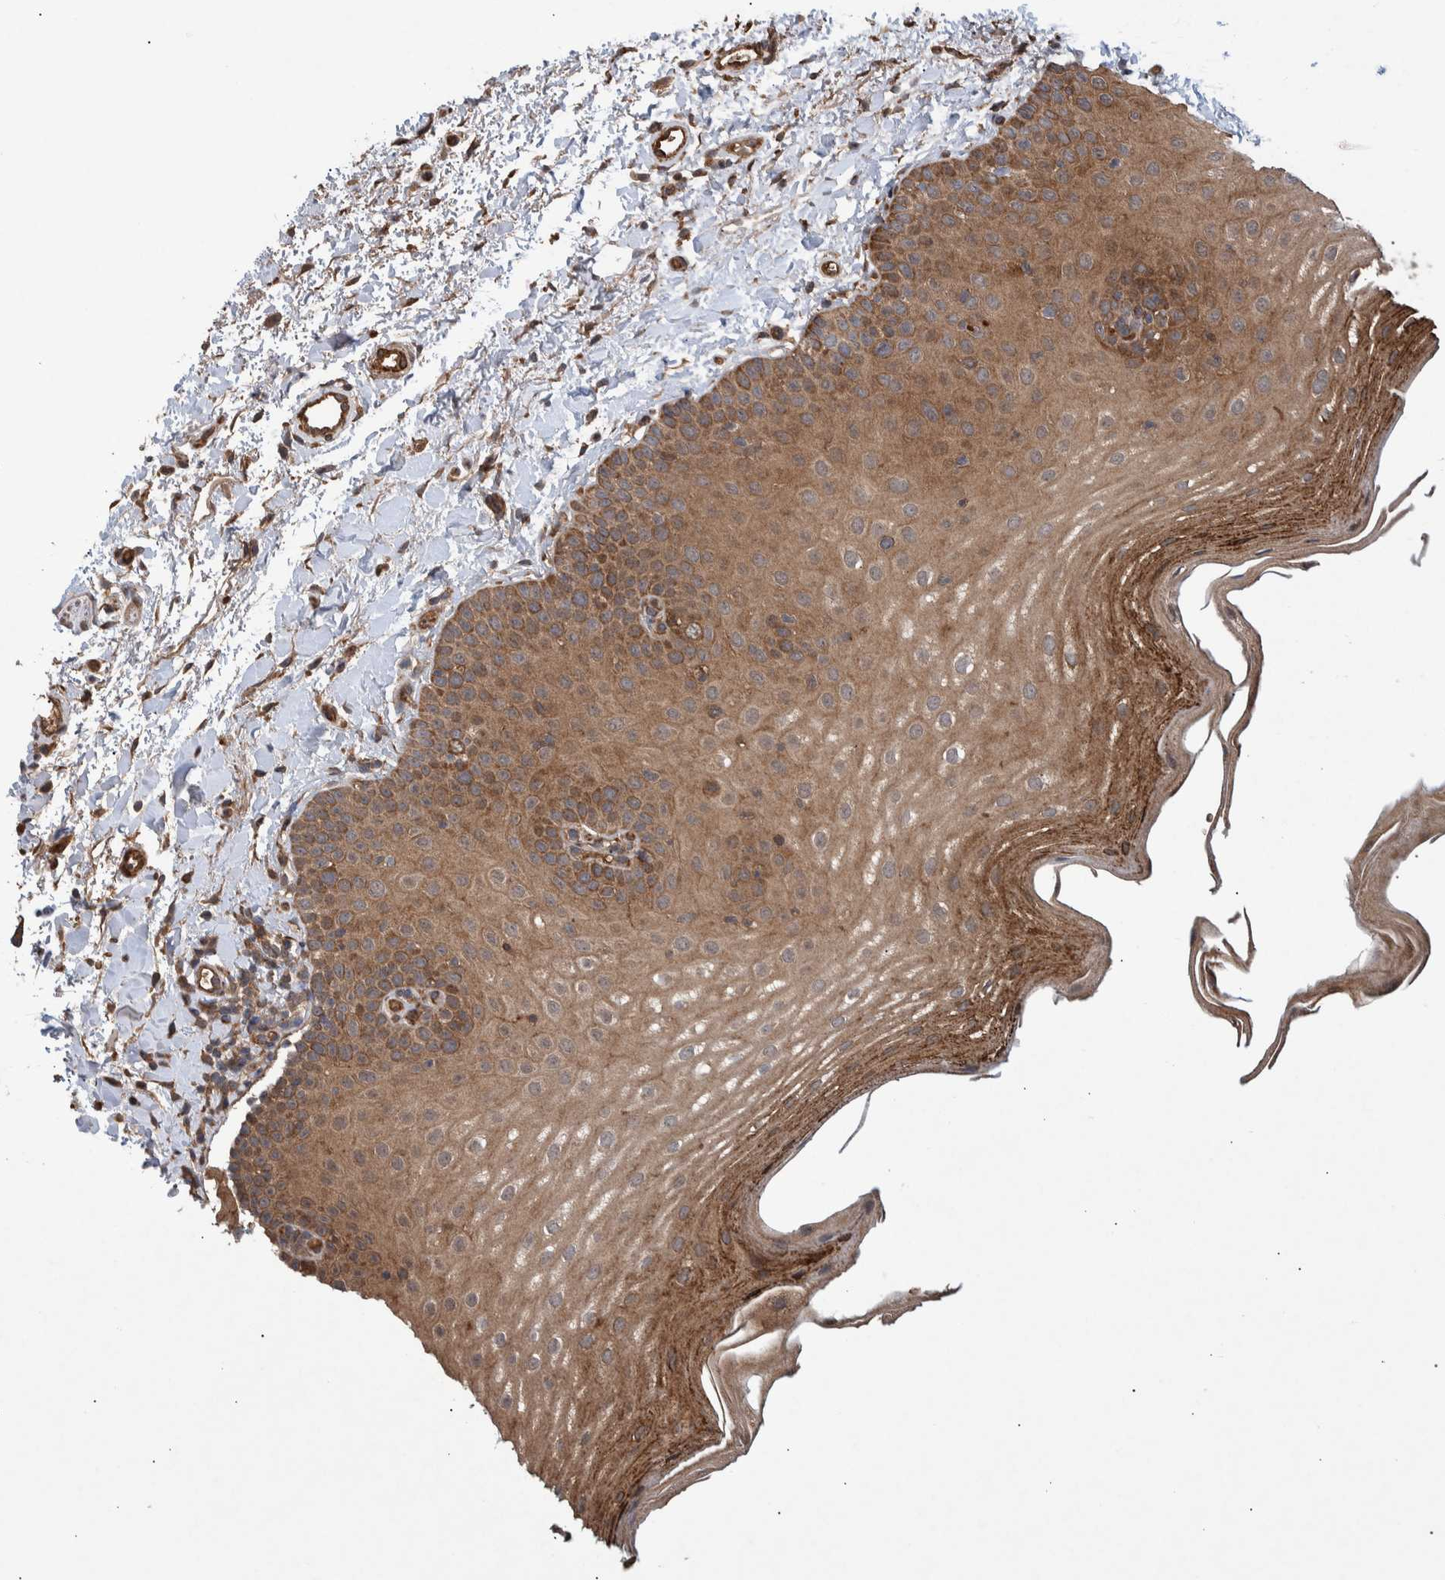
{"staining": {"intensity": "moderate", "quantity": ">75%", "location": "cytoplasmic/membranous"}, "tissue": "oral mucosa", "cell_type": "Squamous epithelial cells", "image_type": "normal", "snomed": [{"axis": "morphology", "description": "Normal tissue, NOS"}, {"axis": "topography", "description": "Skin"}, {"axis": "topography", "description": "Oral tissue"}], "caption": "Immunohistochemistry (IHC) photomicrograph of unremarkable oral mucosa: oral mucosa stained using immunohistochemistry demonstrates medium levels of moderate protein expression localized specifically in the cytoplasmic/membranous of squamous epithelial cells, appearing as a cytoplasmic/membranous brown color.", "gene": "B3GNTL1", "patient": {"sex": "male", "age": 84}}